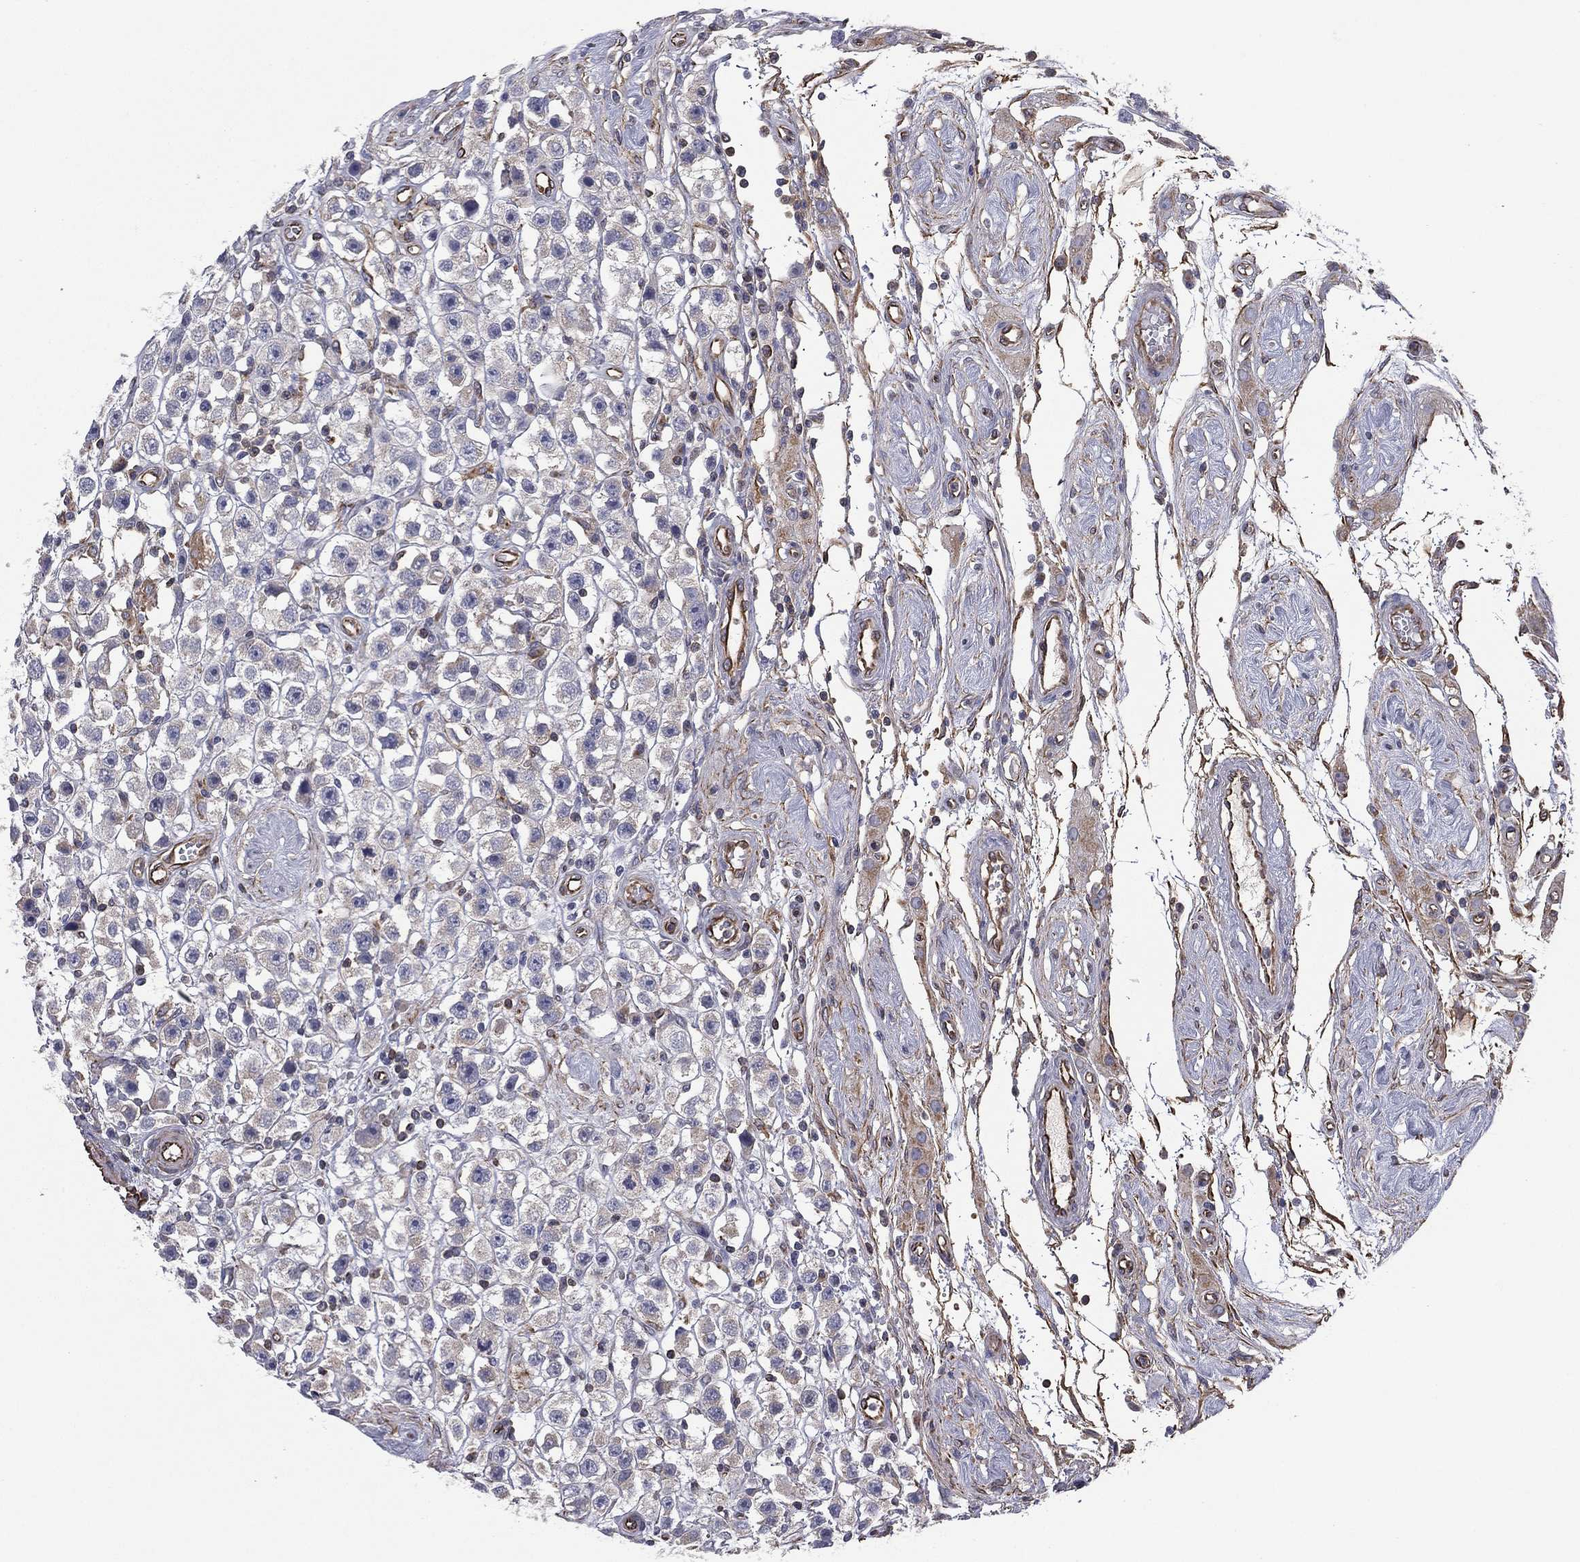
{"staining": {"intensity": "negative", "quantity": "none", "location": "none"}, "tissue": "testis cancer", "cell_type": "Tumor cells", "image_type": "cancer", "snomed": [{"axis": "morphology", "description": "Seminoma, NOS"}, {"axis": "topography", "description": "Testis"}], "caption": "The IHC photomicrograph has no significant staining in tumor cells of seminoma (testis) tissue.", "gene": "SCUBE1", "patient": {"sex": "male", "age": 45}}